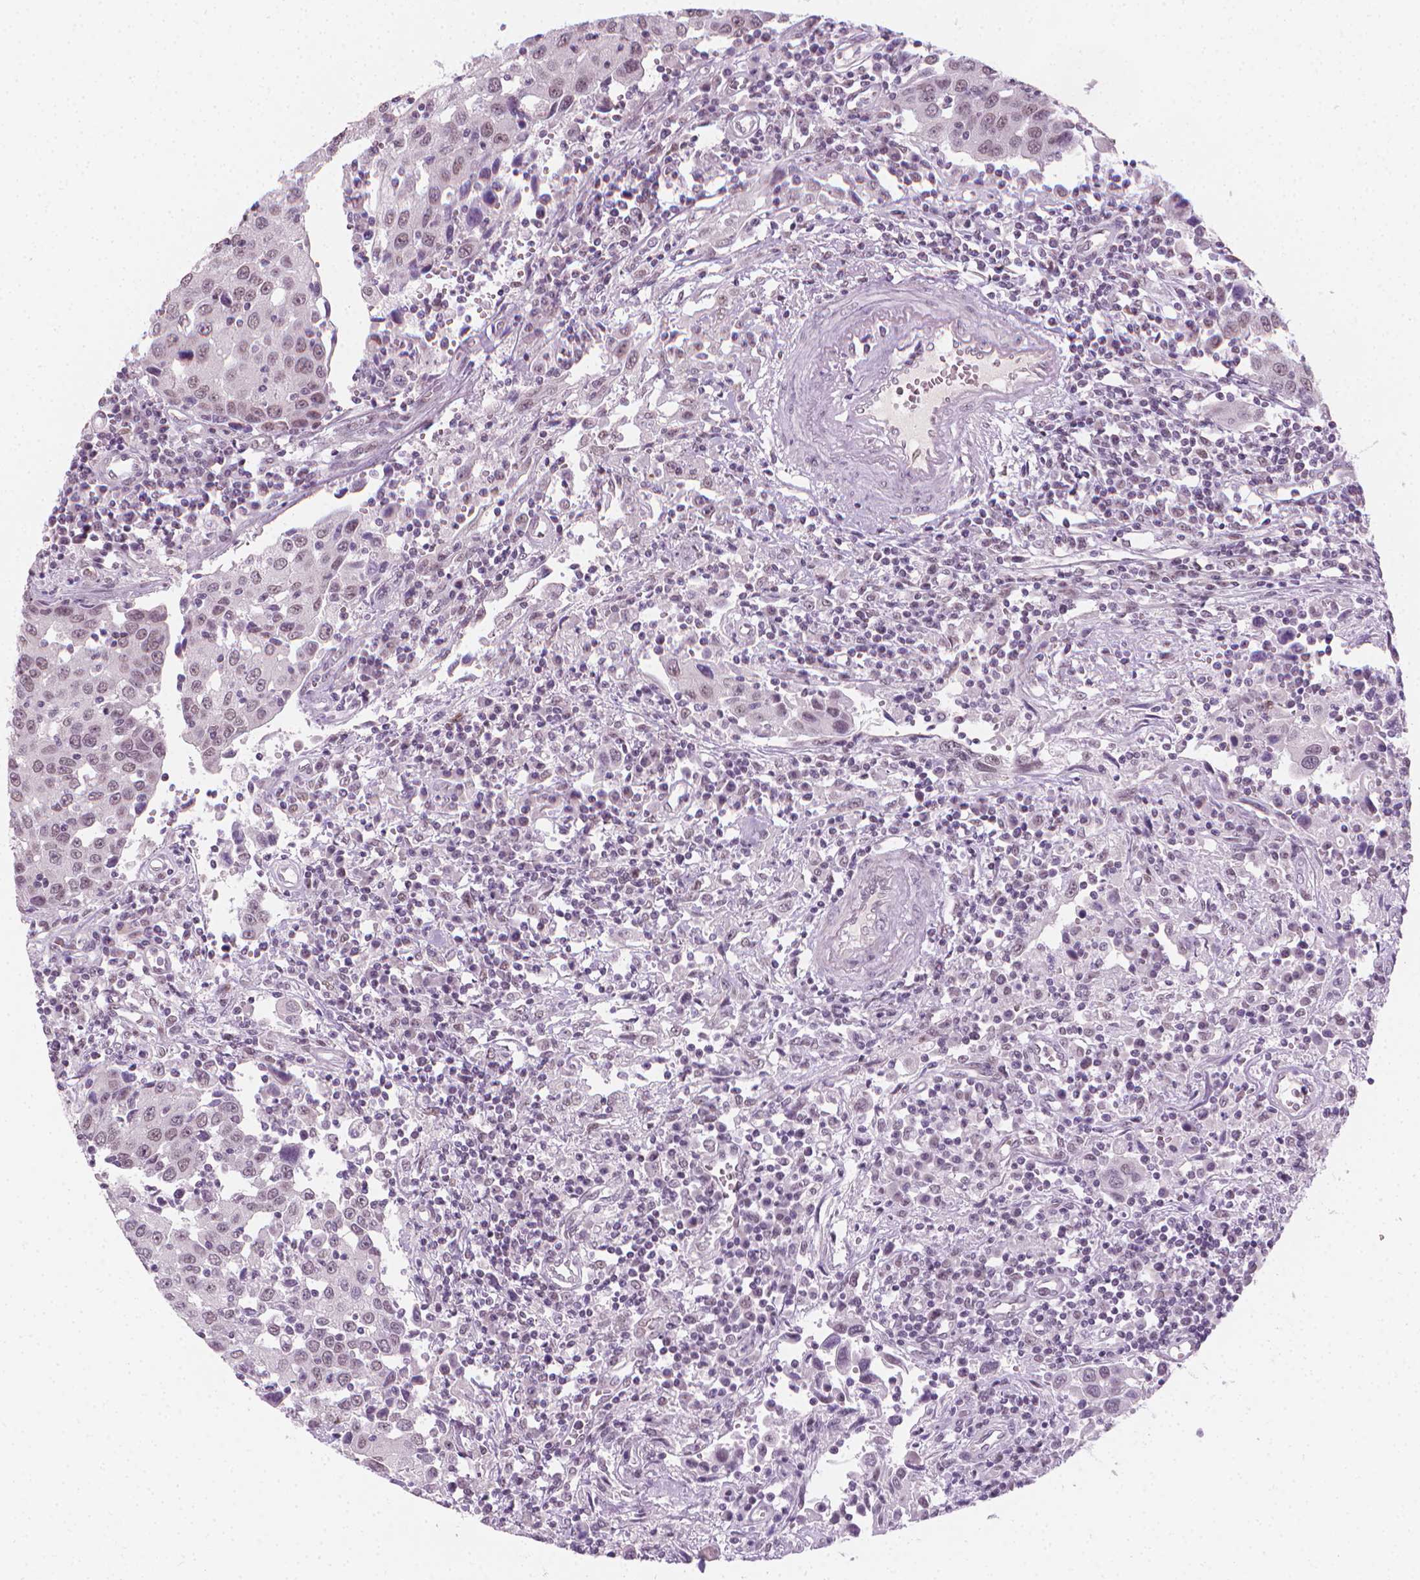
{"staining": {"intensity": "weak", "quantity": "<25%", "location": "nuclear"}, "tissue": "urothelial cancer", "cell_type": "Tumor cells", "image_type": "cancer", "snomed": [{"axis": "morphology", "description": "Urothelial carcinoma, High grade"}, {"axis": "topography", "description": "Urinary bladder"}], "caption": "Immunohistochemistry of urothelial cancer exhibits no expression in tumor cells.", "gene": "CDKN1C", "patient": {"sex": "female", "age": 85}}